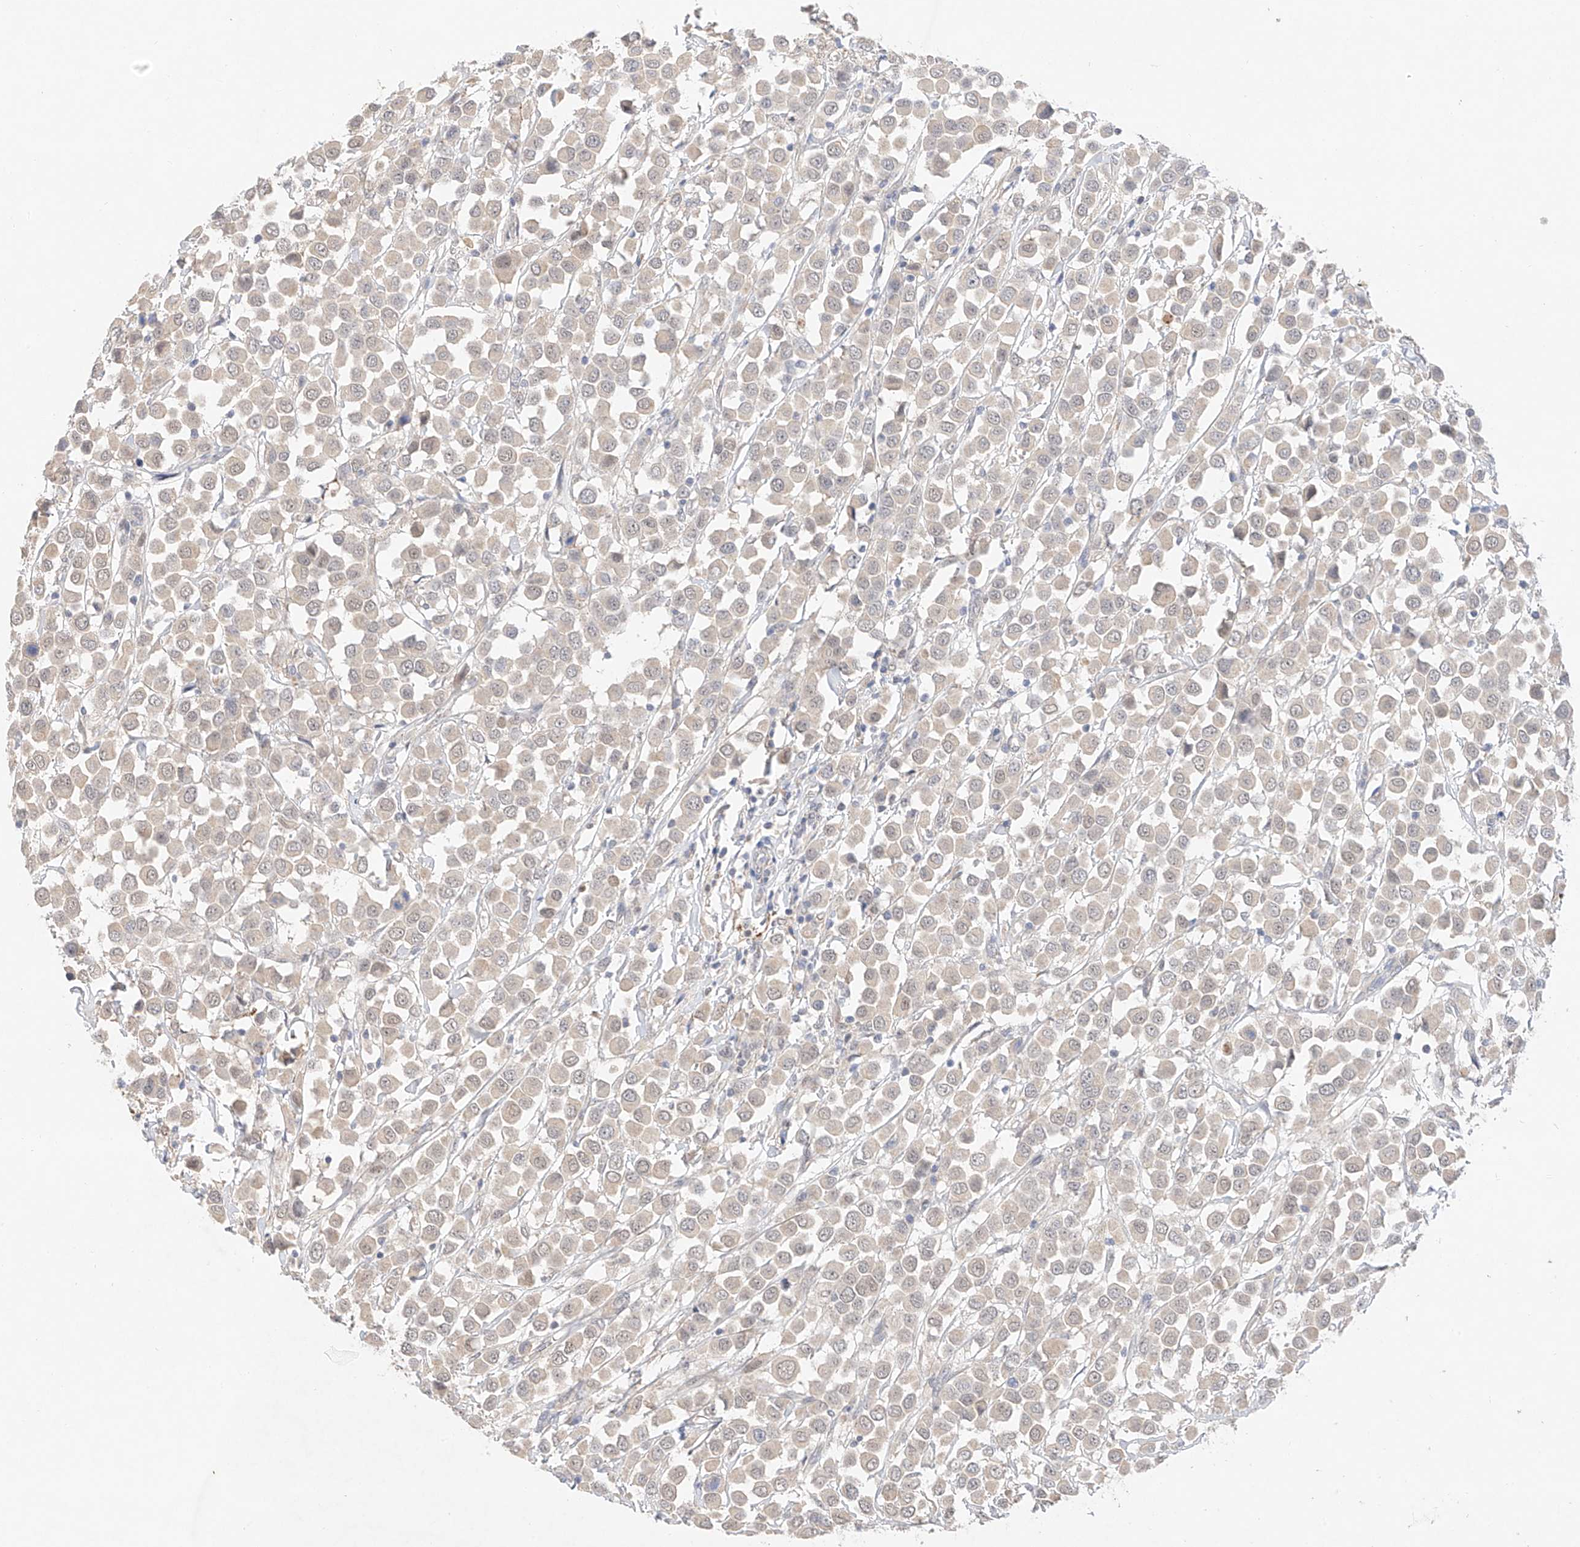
{"staining": {"intensity": "negative", "quantity": "none", "location": "none"}, "tissue": "breast cancer", "cell_type": "Tumor cells", "image_type": "cancer", "snomed": [{"axis": "morphology", "description": "Duct carcinoma"}, {"axis": "topography", "description": "Breast"}], "caption": "DAB (3,3'-diaminobenzidine) immunohistochemical staining of breast cancer demonstrates no significant staining in tumor cells. Nuclei are stained in blue.", "gene": "IL22RA2", "patient": {"sex": "female", "age": 61}}